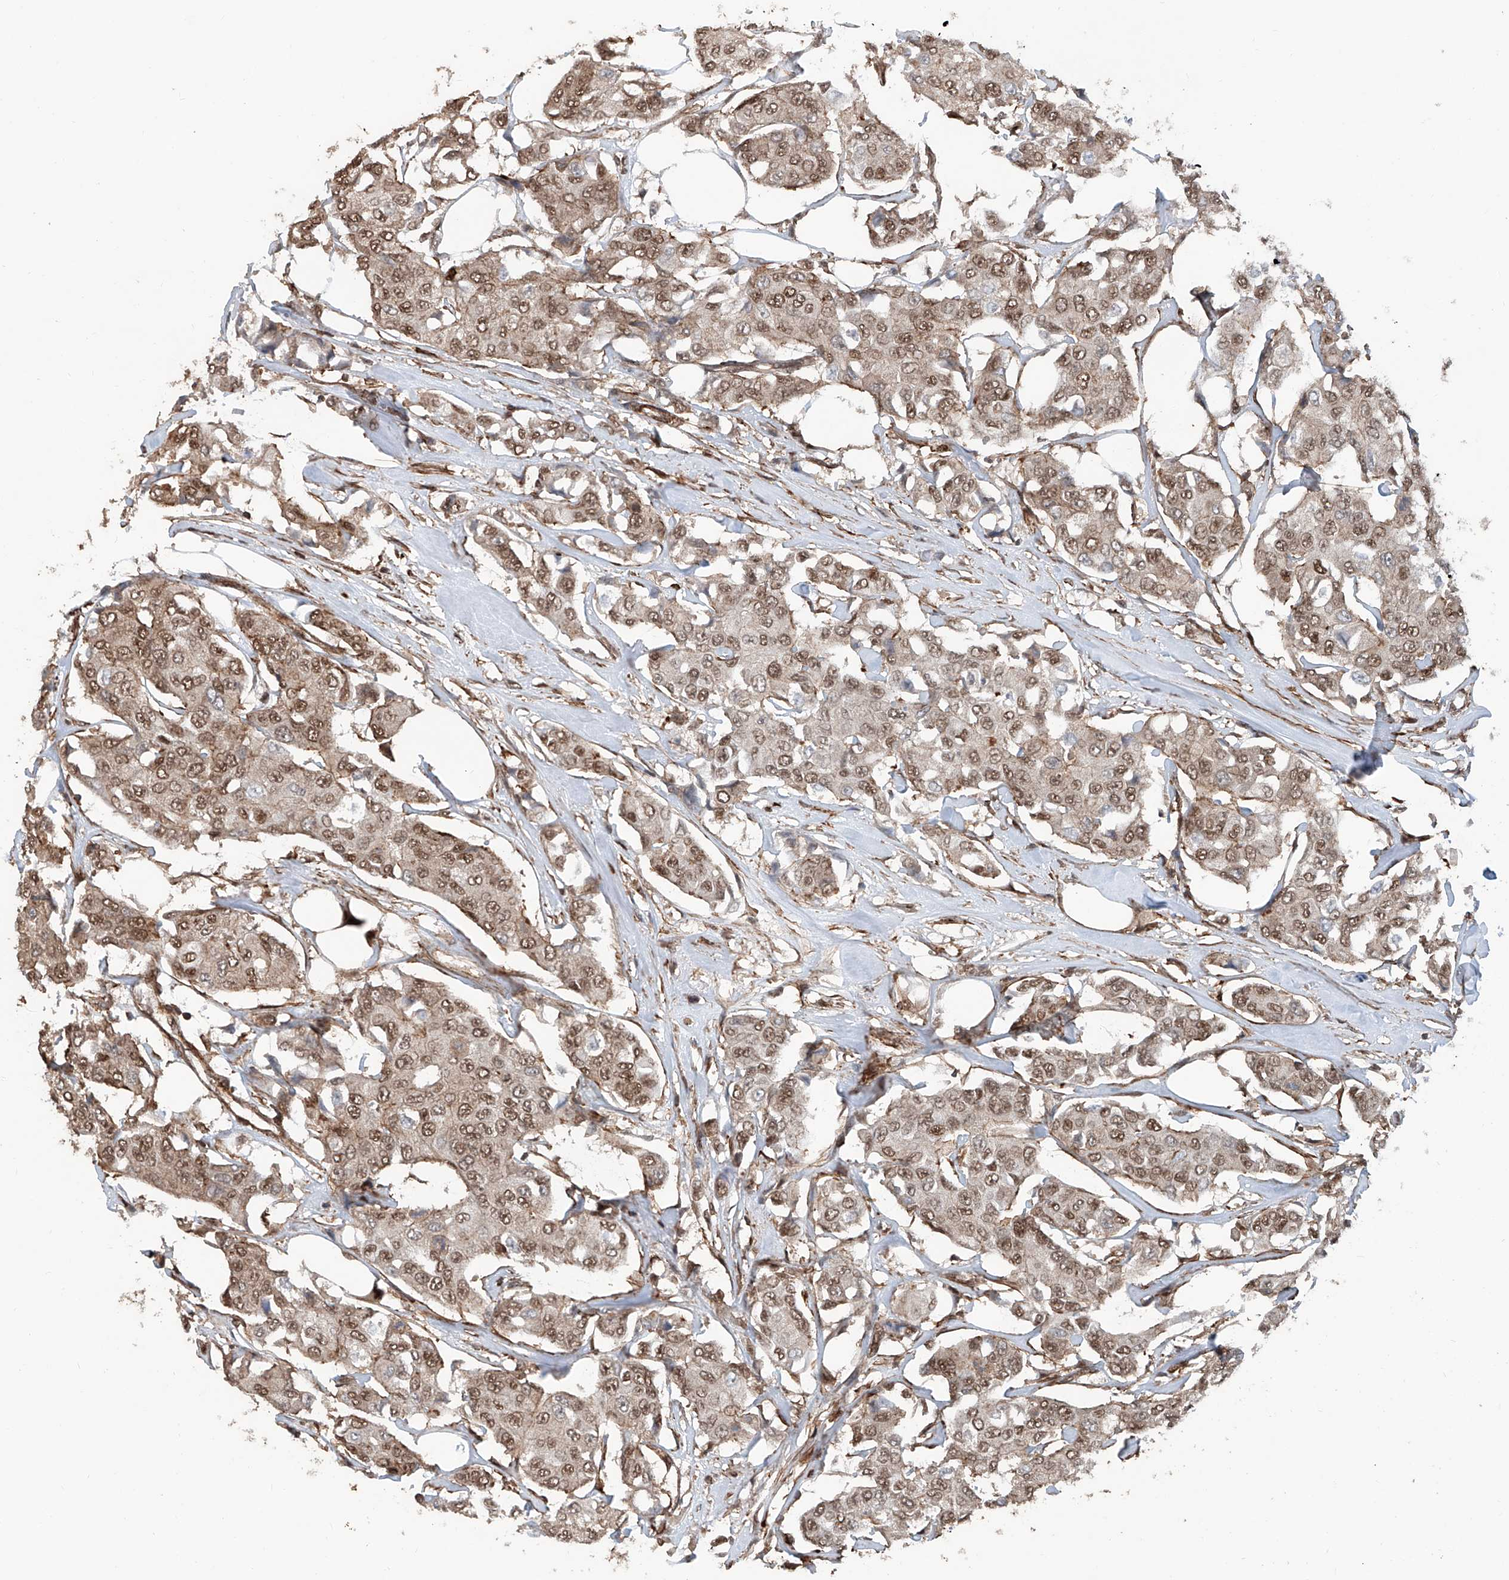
{"staining": {"intensity": "moderate", "quantity": ">75%", "location": "nuclear"}, "tissue": "breast cancer", "cell_type": "Tumor cells", "image_type": "cancer", "snomed": [{"axis": "morphology", "description": "Duct carcinoma"}, {"axis": "topography", "description": "Breast"}], "caption": "Protein staining of breast intraductal carcinoma tissue shows moderate nuclear expression in approximately >75% of tumor cells. (DAB IHC with brightfield microscopy, high magnification).", "gene": "SDE2", "patient": {"sex": "female", "age": 80}}